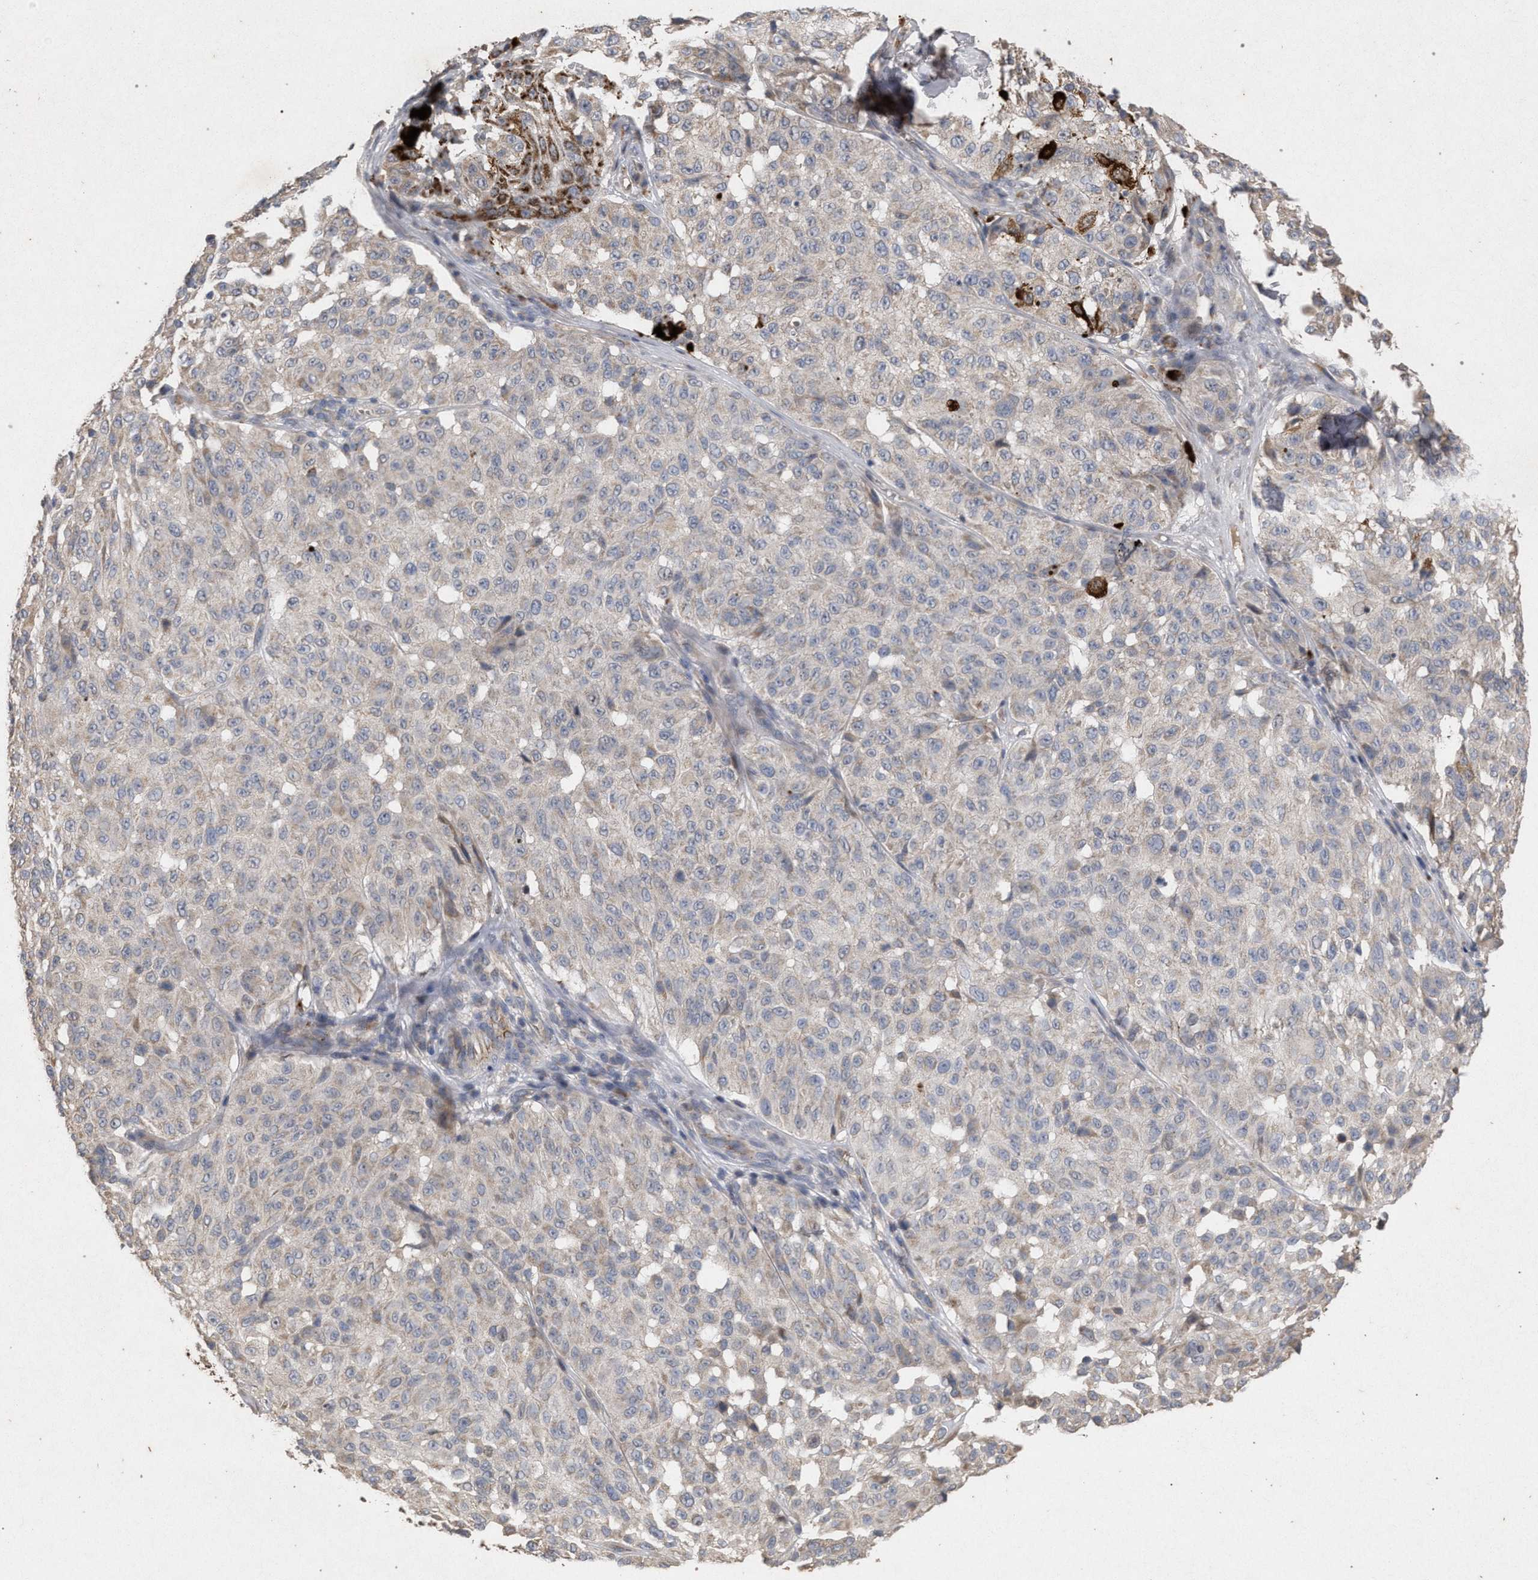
{"staining": {"intensity": "negative", "quantity": "none", "location": "none"}, "tissue": "melanoma", "cell_type": "Tumor cells", "image_type": "cancer", "snomed": [{"axis": "morphology", "description": "Malignant melanoma, NOS"}, {"axis": "topography", "description": "Skin"}], "caption": "Photomicrograph shows no protein expression in tumor cells of melanoma tissue. (Stains: DAB immunohistochemistry with hematoxylin counter stain, Microscopy: brightfield microscopy at high magnification).", "gene": "PKD2L1", "patient": {"sex": "female", "age": 46}}